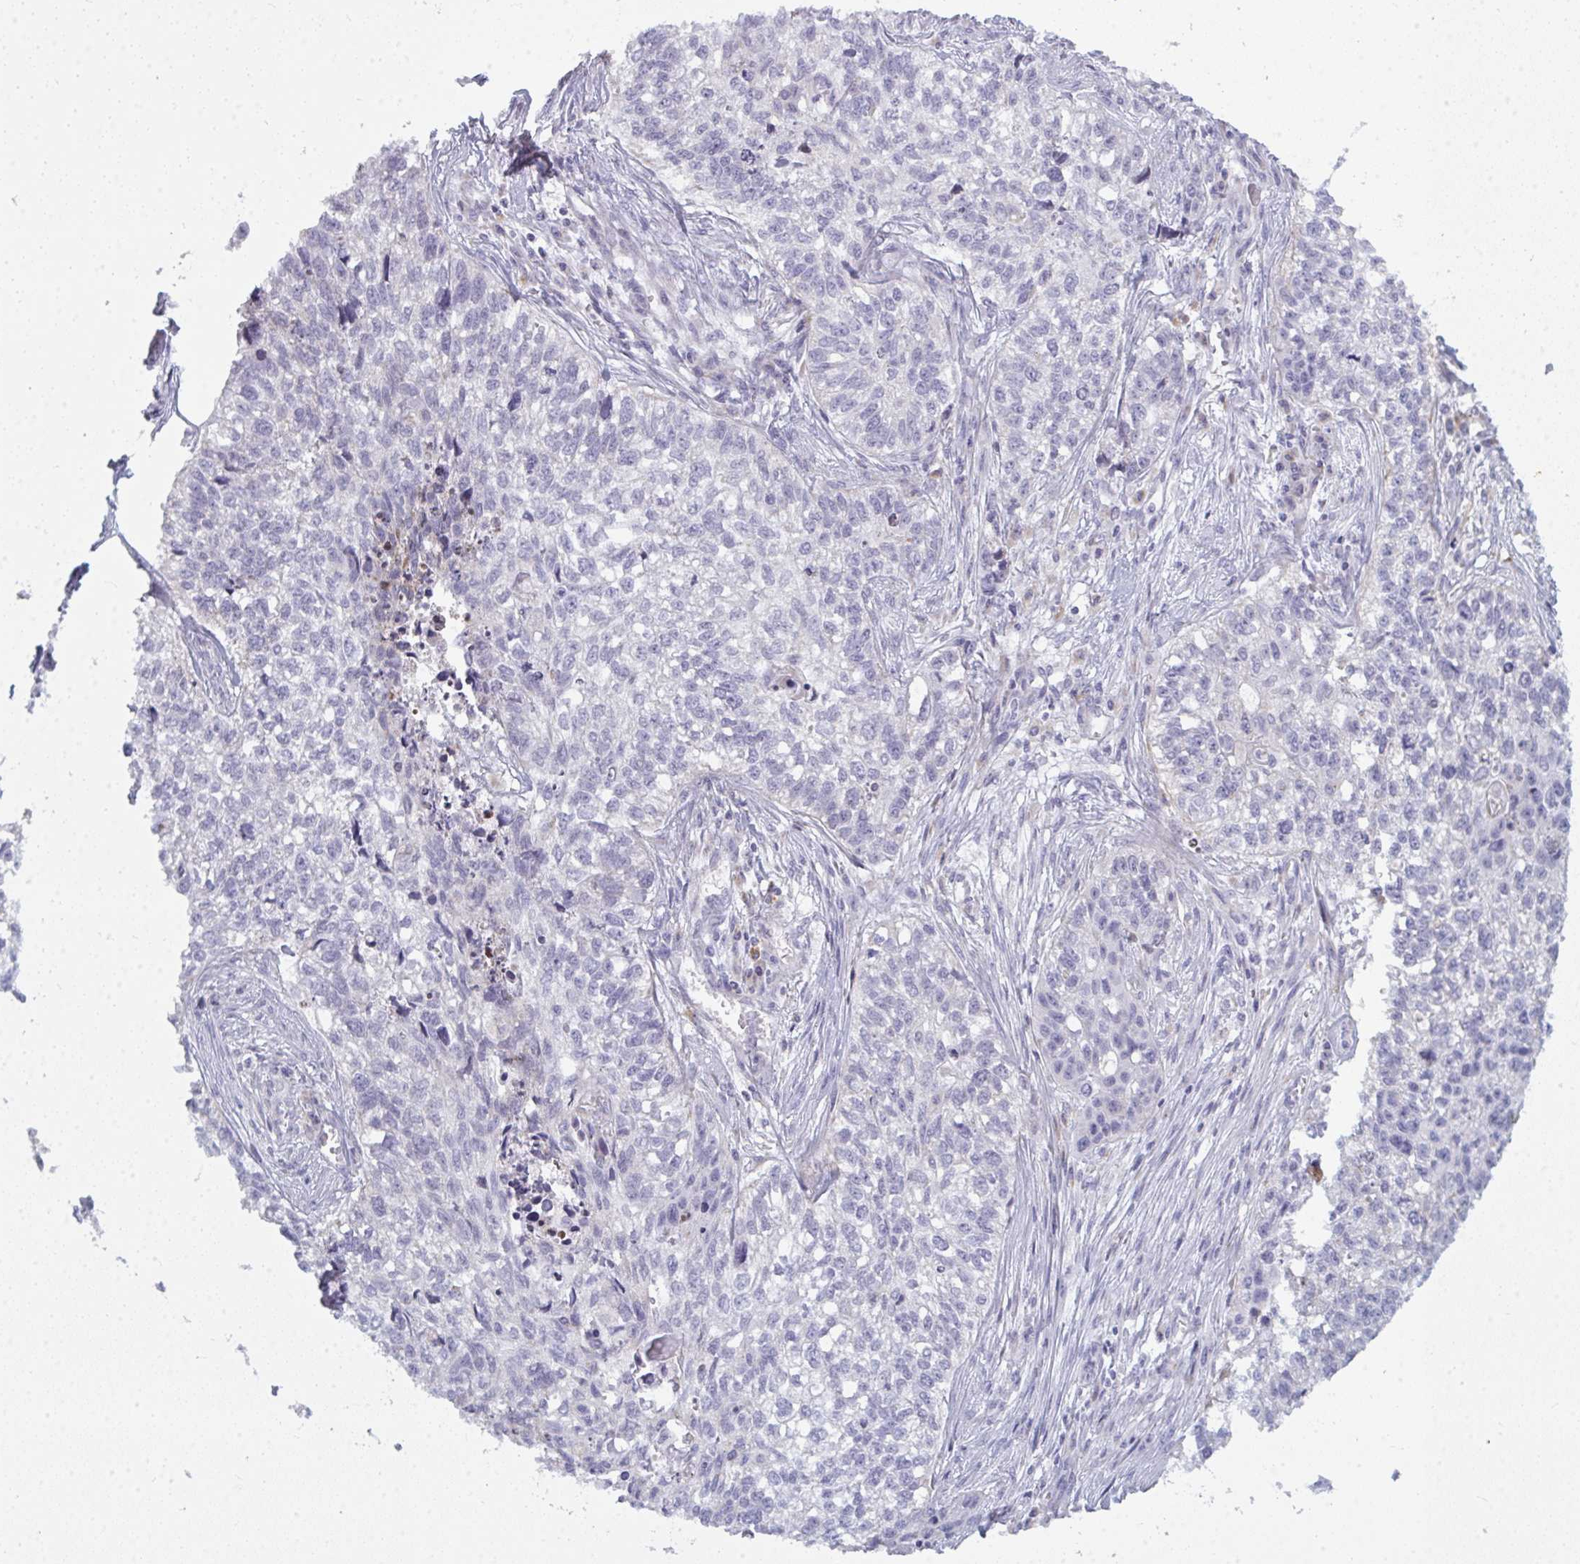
{"staining": {"intensity": "negative", "quantity": "none", "location": "none"}, "tissue": "lung cancer", "cell_type": "Tumor cells", "image_type": "cancer", "snomed": [{"axis": "morphology", "description": "Squamous cell carcinoma, NOS"}, {"axis": "topography", "description": "Lung"}], "caption": "This photomicrograph is of lung squamous cell carcinoma stained with immunohistochemistry to label a protein in brown with the nuclei are counter-stained blue. There is no staining in tumor cells. The staining was performed using DAB to visualize the protein expression in brown, while the nuclei were stained in blue with hematoxylin (Magnification: 20x).", "gene": "ATG9A", "patient": {"sex": "male", "age": 74}}